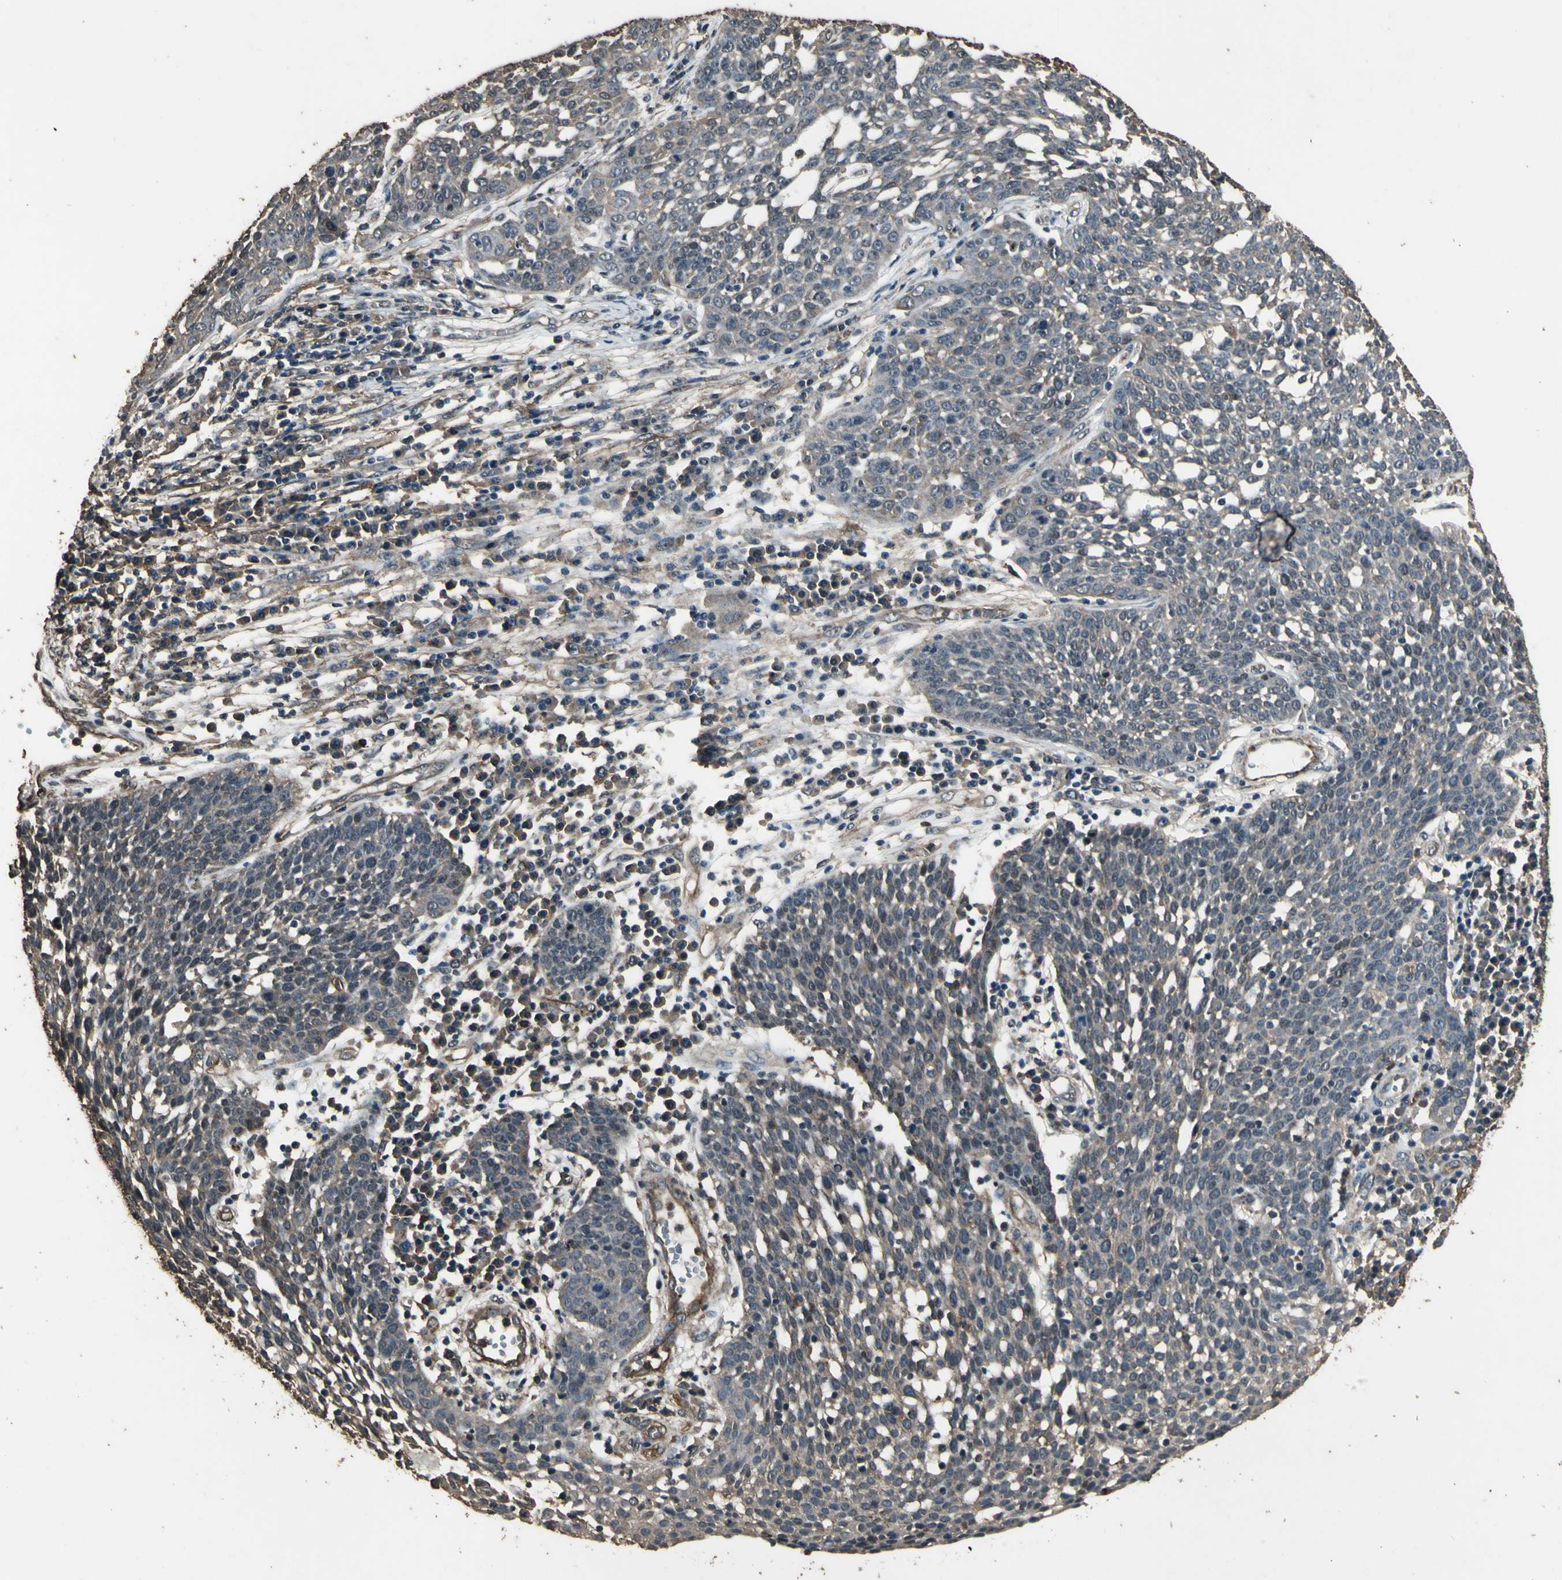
{"staining": {"intensity": "weak", "quantity": ">75%", "location": "cytoplasmic/membranous"}, "tissue": "cervical cancer", "cell_type": "Tumor cells", "image_type": "cancer", "snomed": [{"axis": "morphology", "description": "Squamous cell carcinoma, NOS"}, {"axis": "topography", "description": "Cervix"}], "caption": "Tumor cells demonstrate weak cytoplasmic/membranous expression in approximately >75% of cells in cervical squamous cell carcinoma.", "gene": "TSPO", "patient": {"sex": "female", "age": 34}}